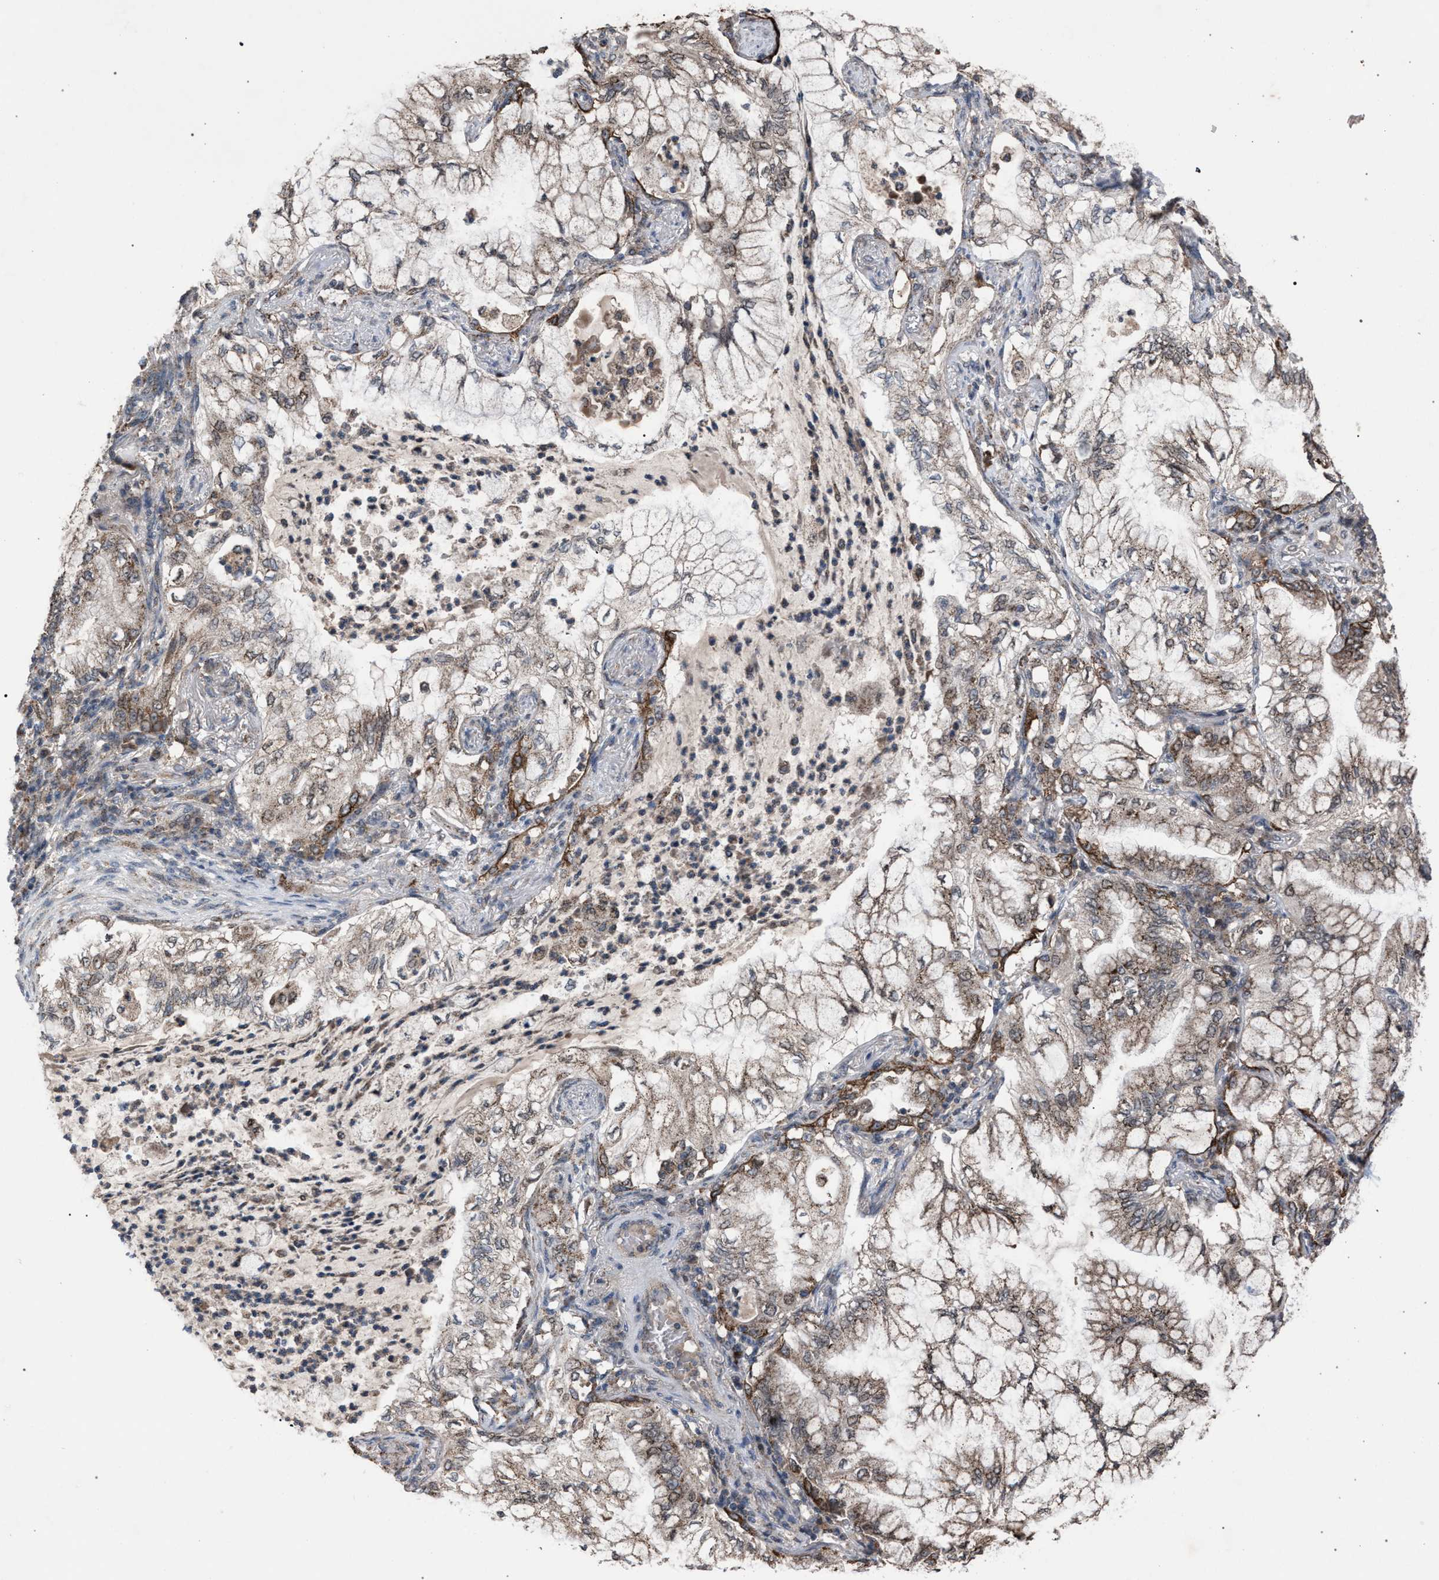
{"staining": {"intensity": "weak", "quantity": ">75%", "location": "cytoplasmic/membranous"}, "tissue": "lung cancer", "cell_type": "Tumor cells", "image_type": "cancer", "snomed": [{"axis": "morphology", "description": "Adenocarcinoma, NOS"}, {"axis": "topography", "description": "Lung"}], "caption": "Immunohistochemical staining of lung adenocarcinoma displays weak cytoplasmic/membranous protein positivity in approximately >75% of tumor cells.", "gene": "HSD17B4", "patient": {"sex": "female", "age": 70}}